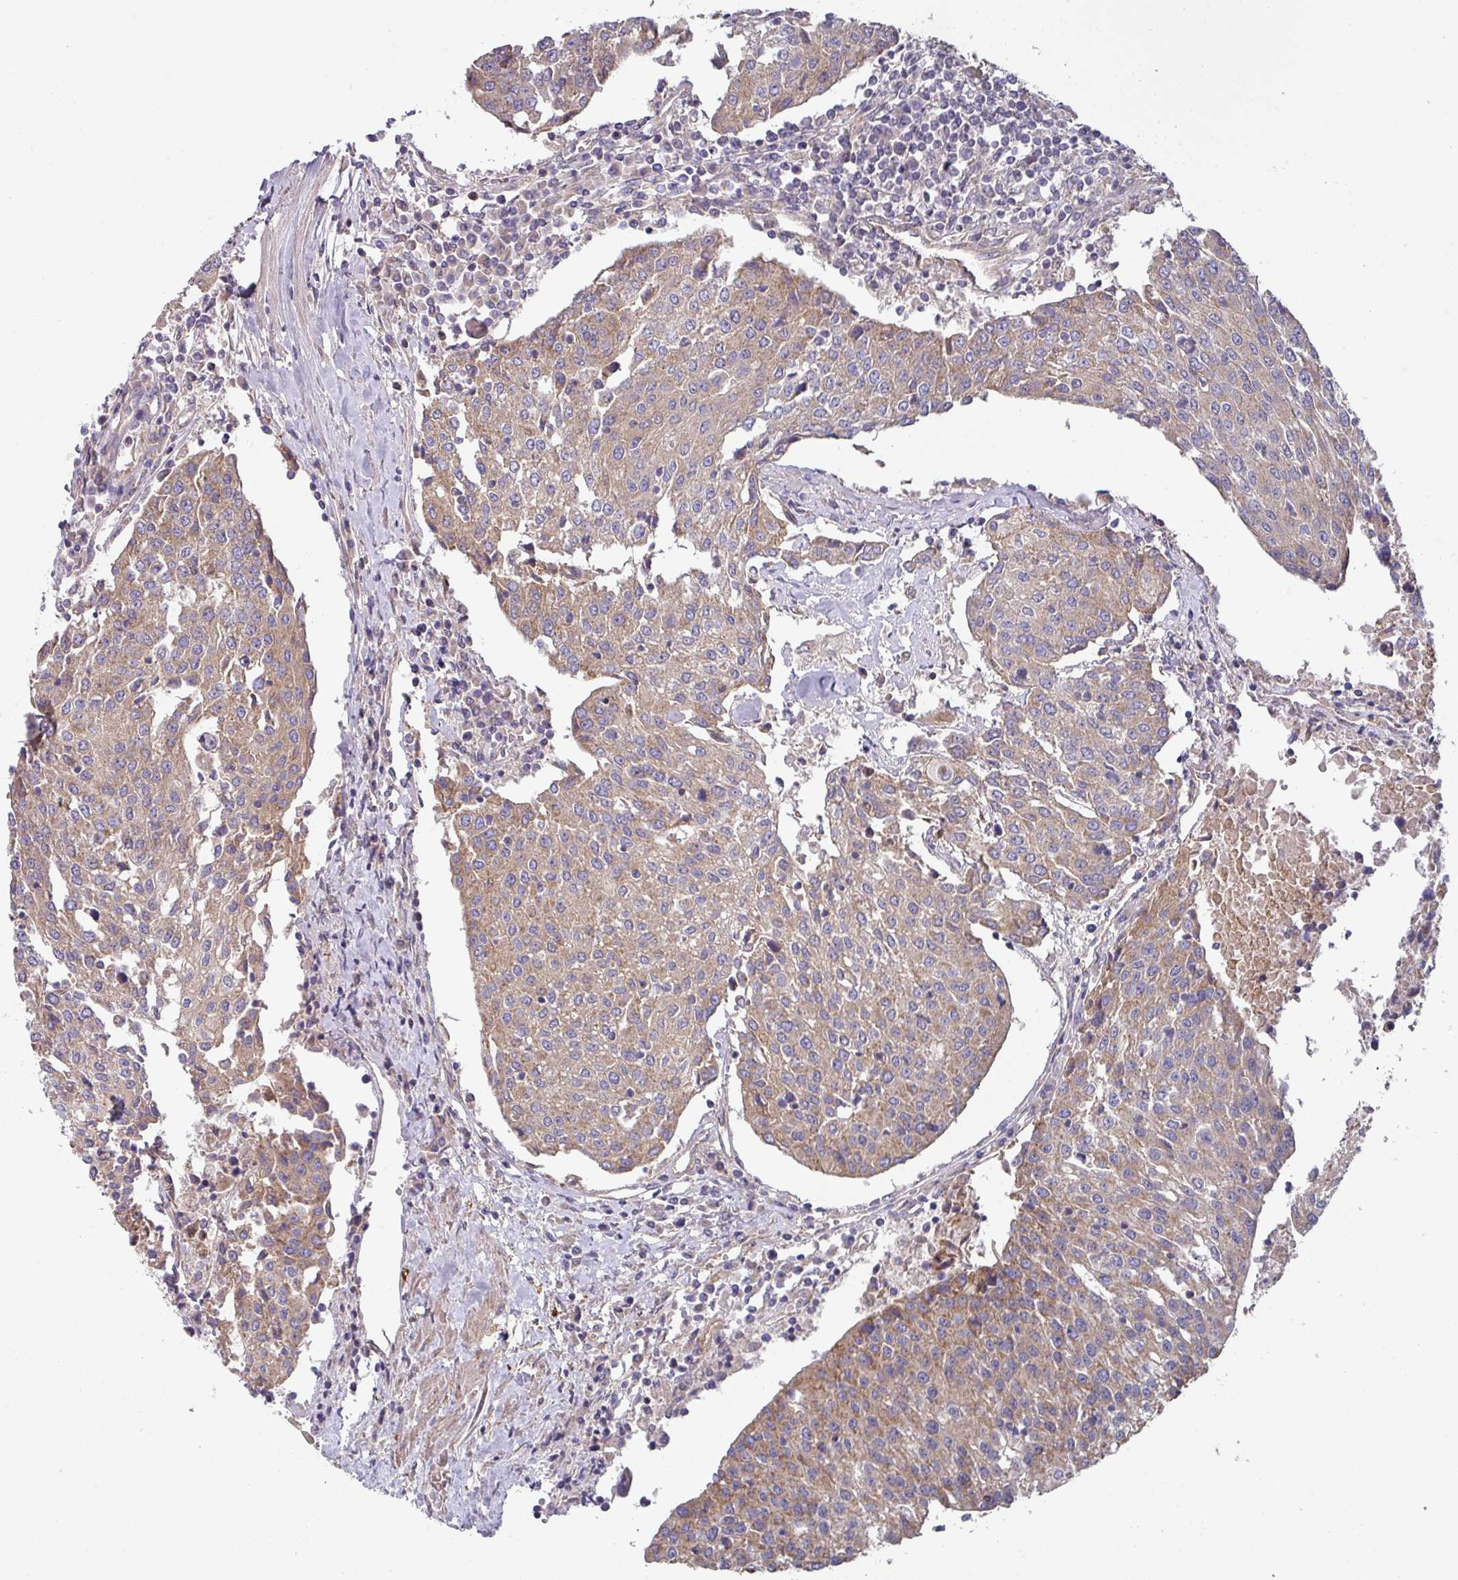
{"staining": {"intensity": "moderate", "quantity": "25%-75%", "location": "cytoplasmic/membranous"}, "tissue": "urothelial cancer", "cell_type": "Tumor cells", "image_type": "cancer", "snomed": [{"axis": "morphology", "description": "Urothelial carcinoma, High grade"}, {"axis": "topography", "description": "Urinary bladder"}], "caption": "There is medium levels of moderate cytoplasmic/membranous staining in tumor cells of urothelial carcinoma (high-grade), as demonstrated by immunohistochemical staining (brown color).", "gene": "DCAF12L2", "patient": {"sex": "female", "age": 85}}